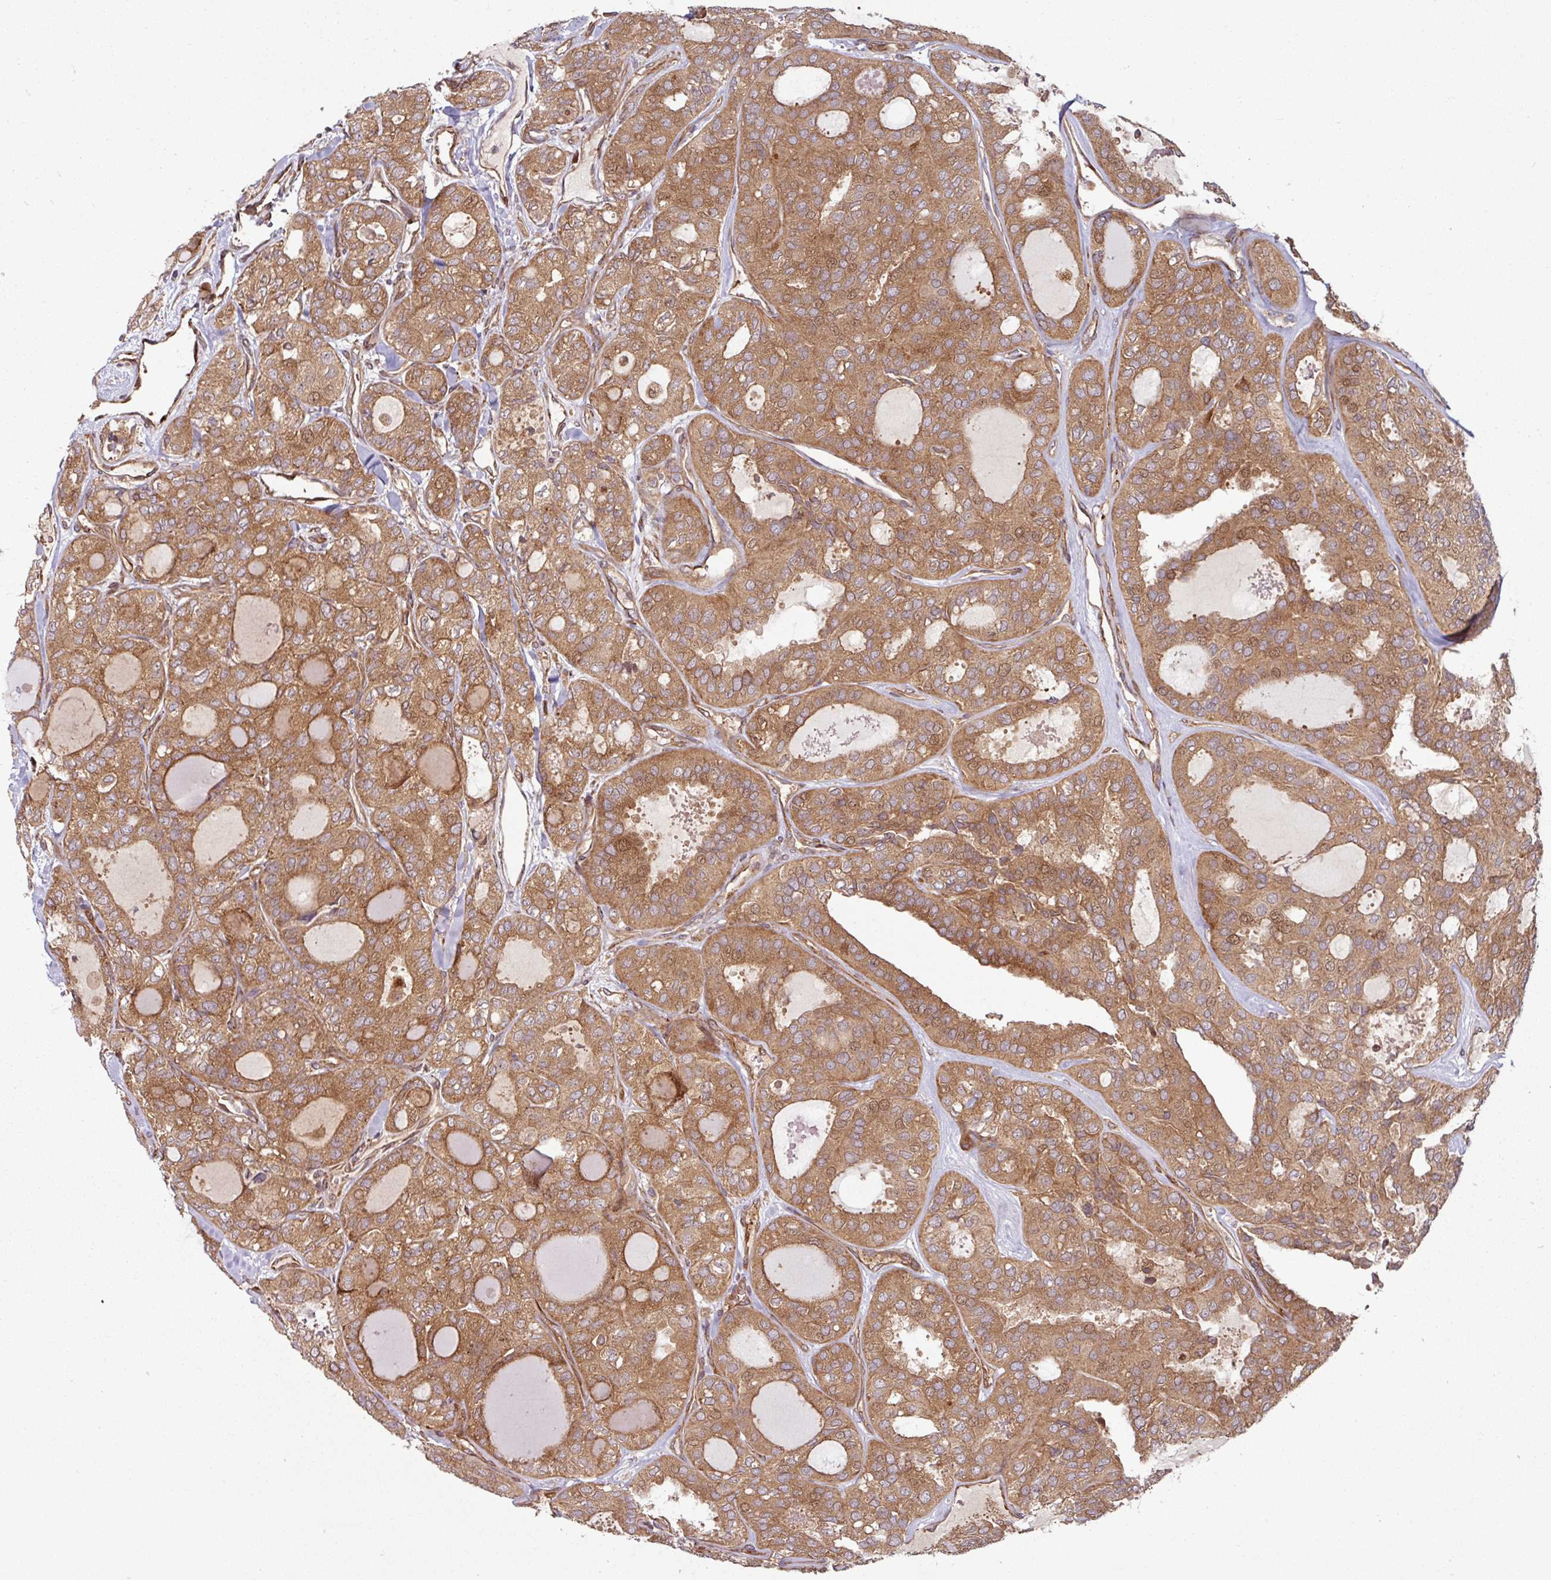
{"staining": {"intensity": "moderate", "quantity": ">75%", "location": "cytoplasmic/membranous"}, "tissue": "thyroid cancer", "cell_type": "Tumor cells", "image_type": "cancer", "snomed": [{"axis": "morphology", "description": "Follicular adenoma carcinoma, NOS"}, {"axis": "topography", "description": "Thyroid gland"}], "caption": "Tumor cells demonstrate moderate cytoplasmic/membranous staining in about >75% of cells in follicular adenoma carcinoma (thyroid). (brown staining indicates protein expression, while blue staining denotes nuclei).", "gene": "RAB5A", "patient": {"sex": "male", "age": 75}}